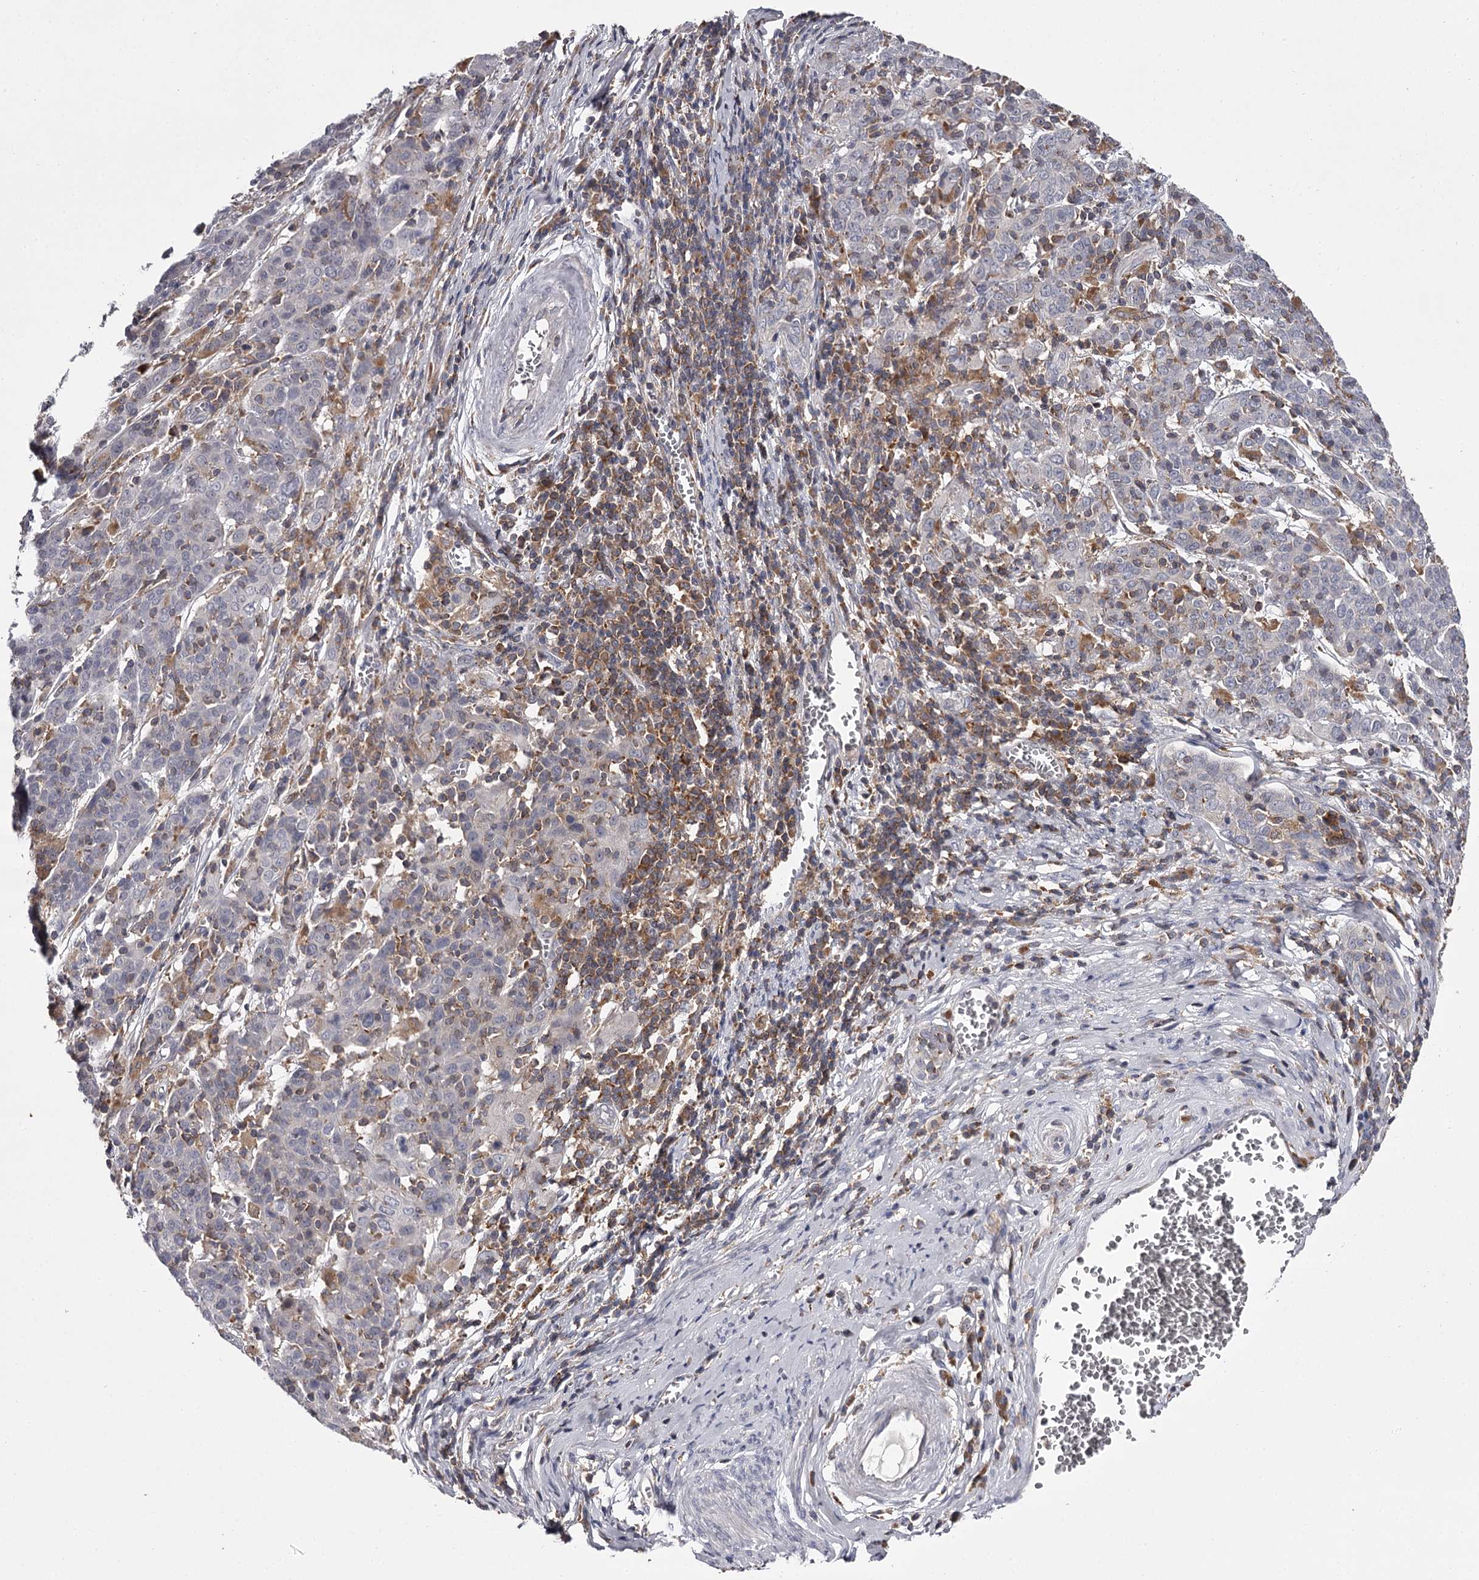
{"staining": {"intensity": "negative", "quantity": "none", "location": "none"}, "tissue": "cervical cancer", "cell_type": "Tumor cells", "image_type": "cancer", "snomed": [{"axis": "morphology", "description": "Squamous cell carcinoma, NOS"}, {"axis": "topography", "description": "Cervix"}], "caption": "An immunohistochemistry photomicrograph of squamous cell carcinoma (cervical) is shown. There is no staining in tumor cells of squamous cell carcinoma (cervical).", "gene": "RASSF6", "patient": {"sex": "female", "age": 67}}